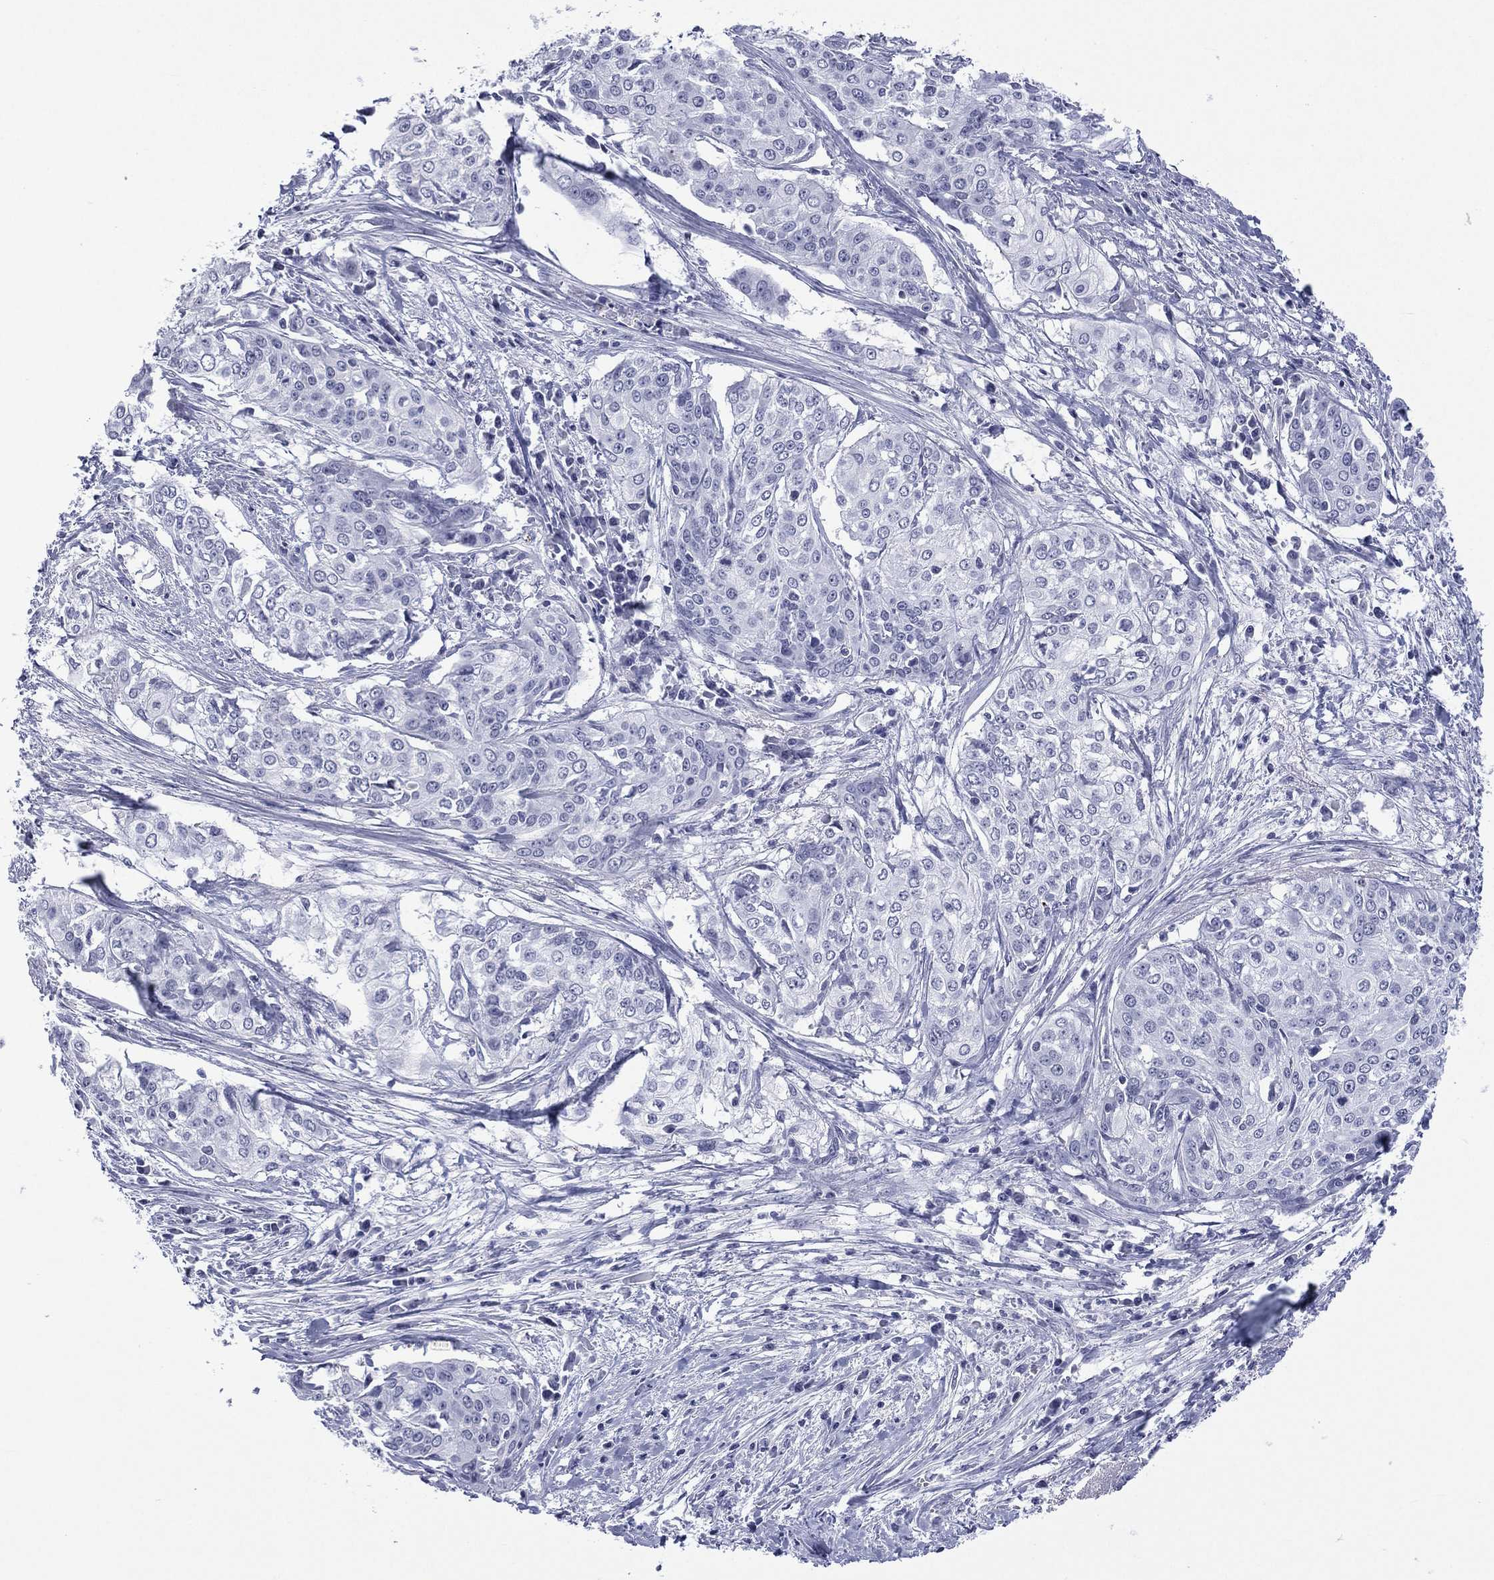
{"staining": {"intensity": "negative", "quantity": "none", "location": "none"}, "tissue": "cervical cancer", "cell_type": "Tumor cells", "image_type": "cancer", "snomed": [{"axis": "morphology", "description": "Squamous cell carcinoma, NOS"}, {"axis": "topography", "description": "Cervix"}], "caption": "Cervical cancer was stained to show a protein in brown. There is no significant positivity in tumor cells. (DAB IHC with hematoxylin counter stain).", "gene": "SSX1", "patient": {"sex": "female", "age": 39}}